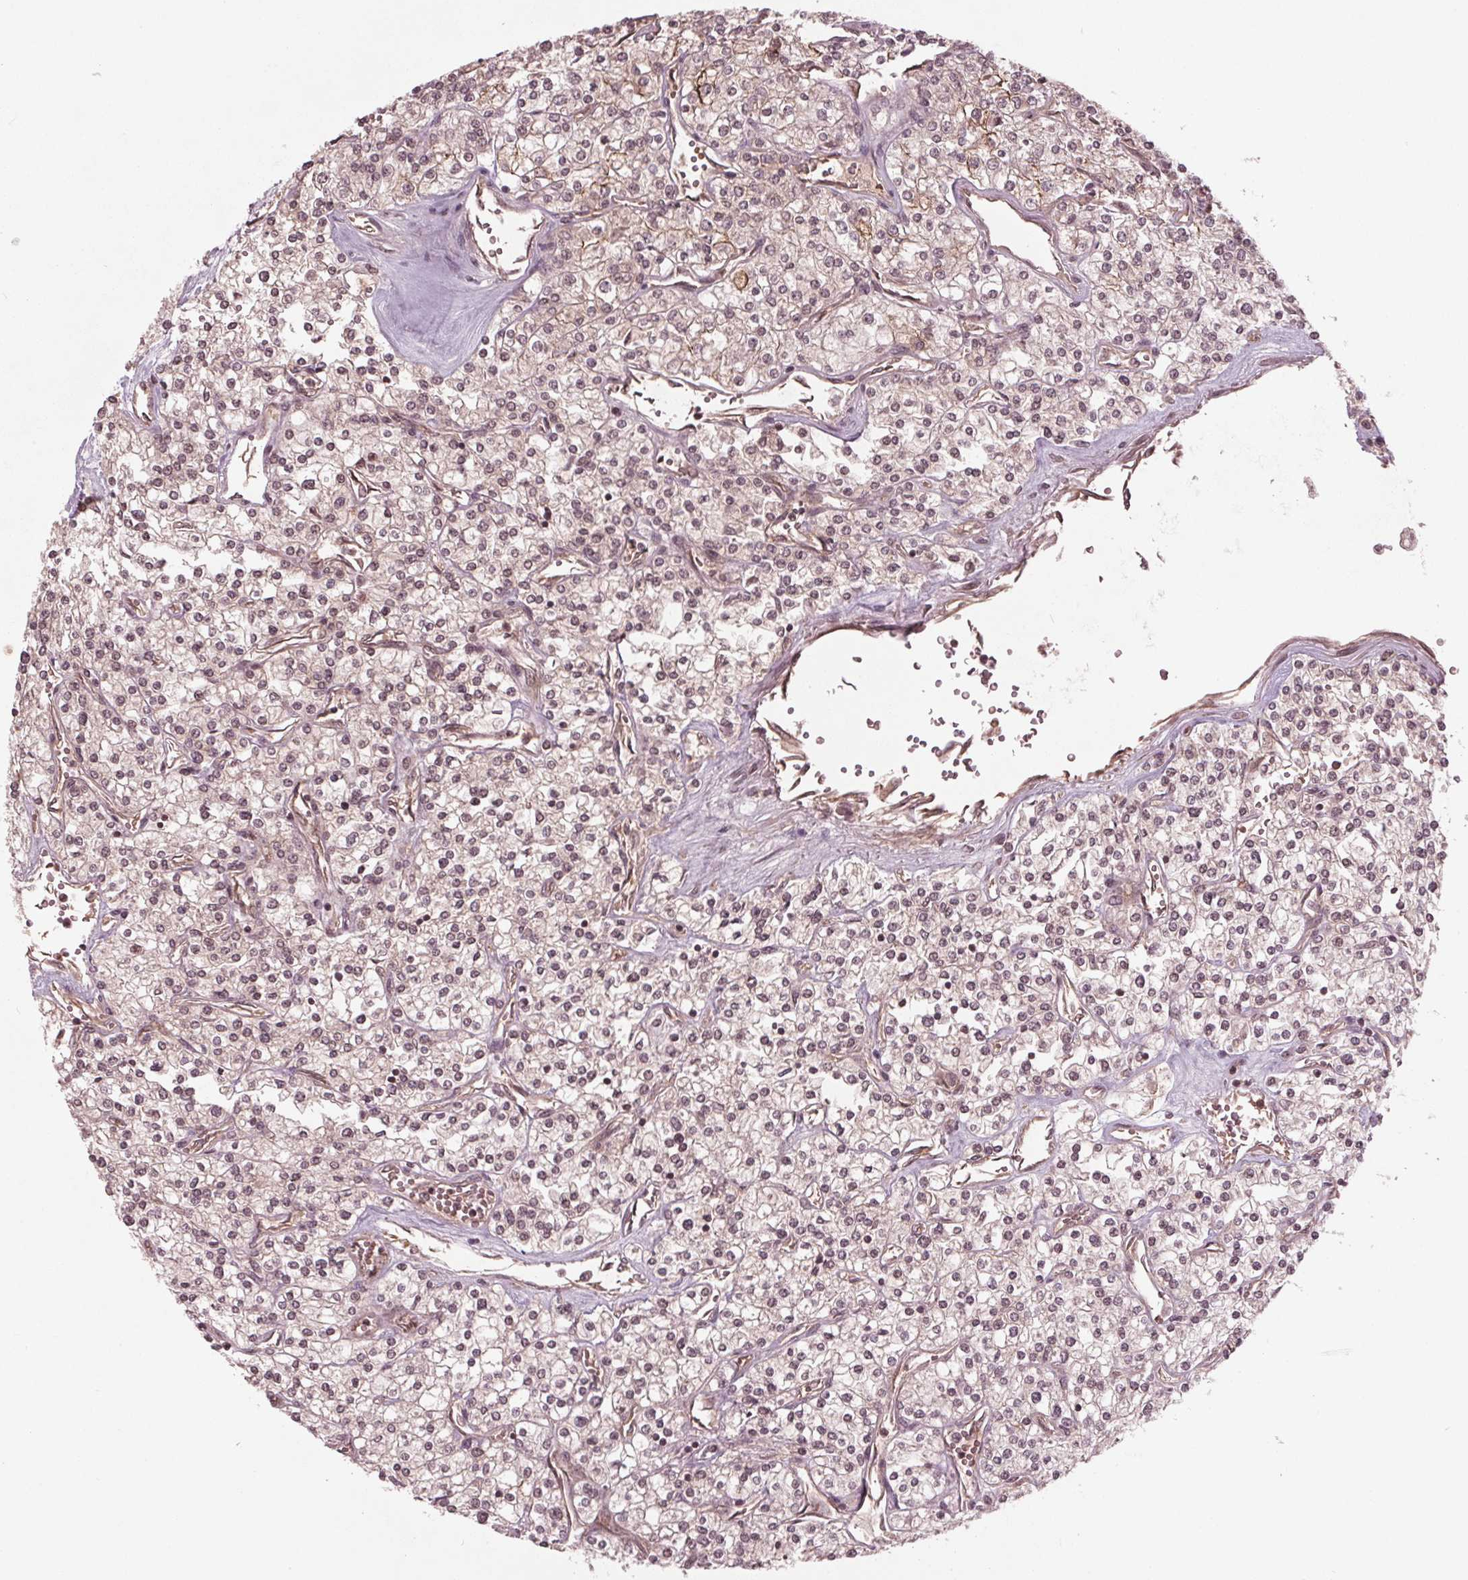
{"staining": {"intensity": "weak", "quantity": "<25%", "location": "nuclear"}, "tissue": "renal cancer", "cell_type": "Tumor cells", "image_type": "cancer", "snomed": [{"axis": "morphology", "description": "Adenocarcinoma, NOS"}, {"axis": "topography", "description": "Kidney"}], "caption": "A histopathology image of renal adenocarcinoma stained for a protein demonstrates no brown staining in tumor cells.", "gene": "BTBD1", "patient": {"sex": "male", "age": 80}}